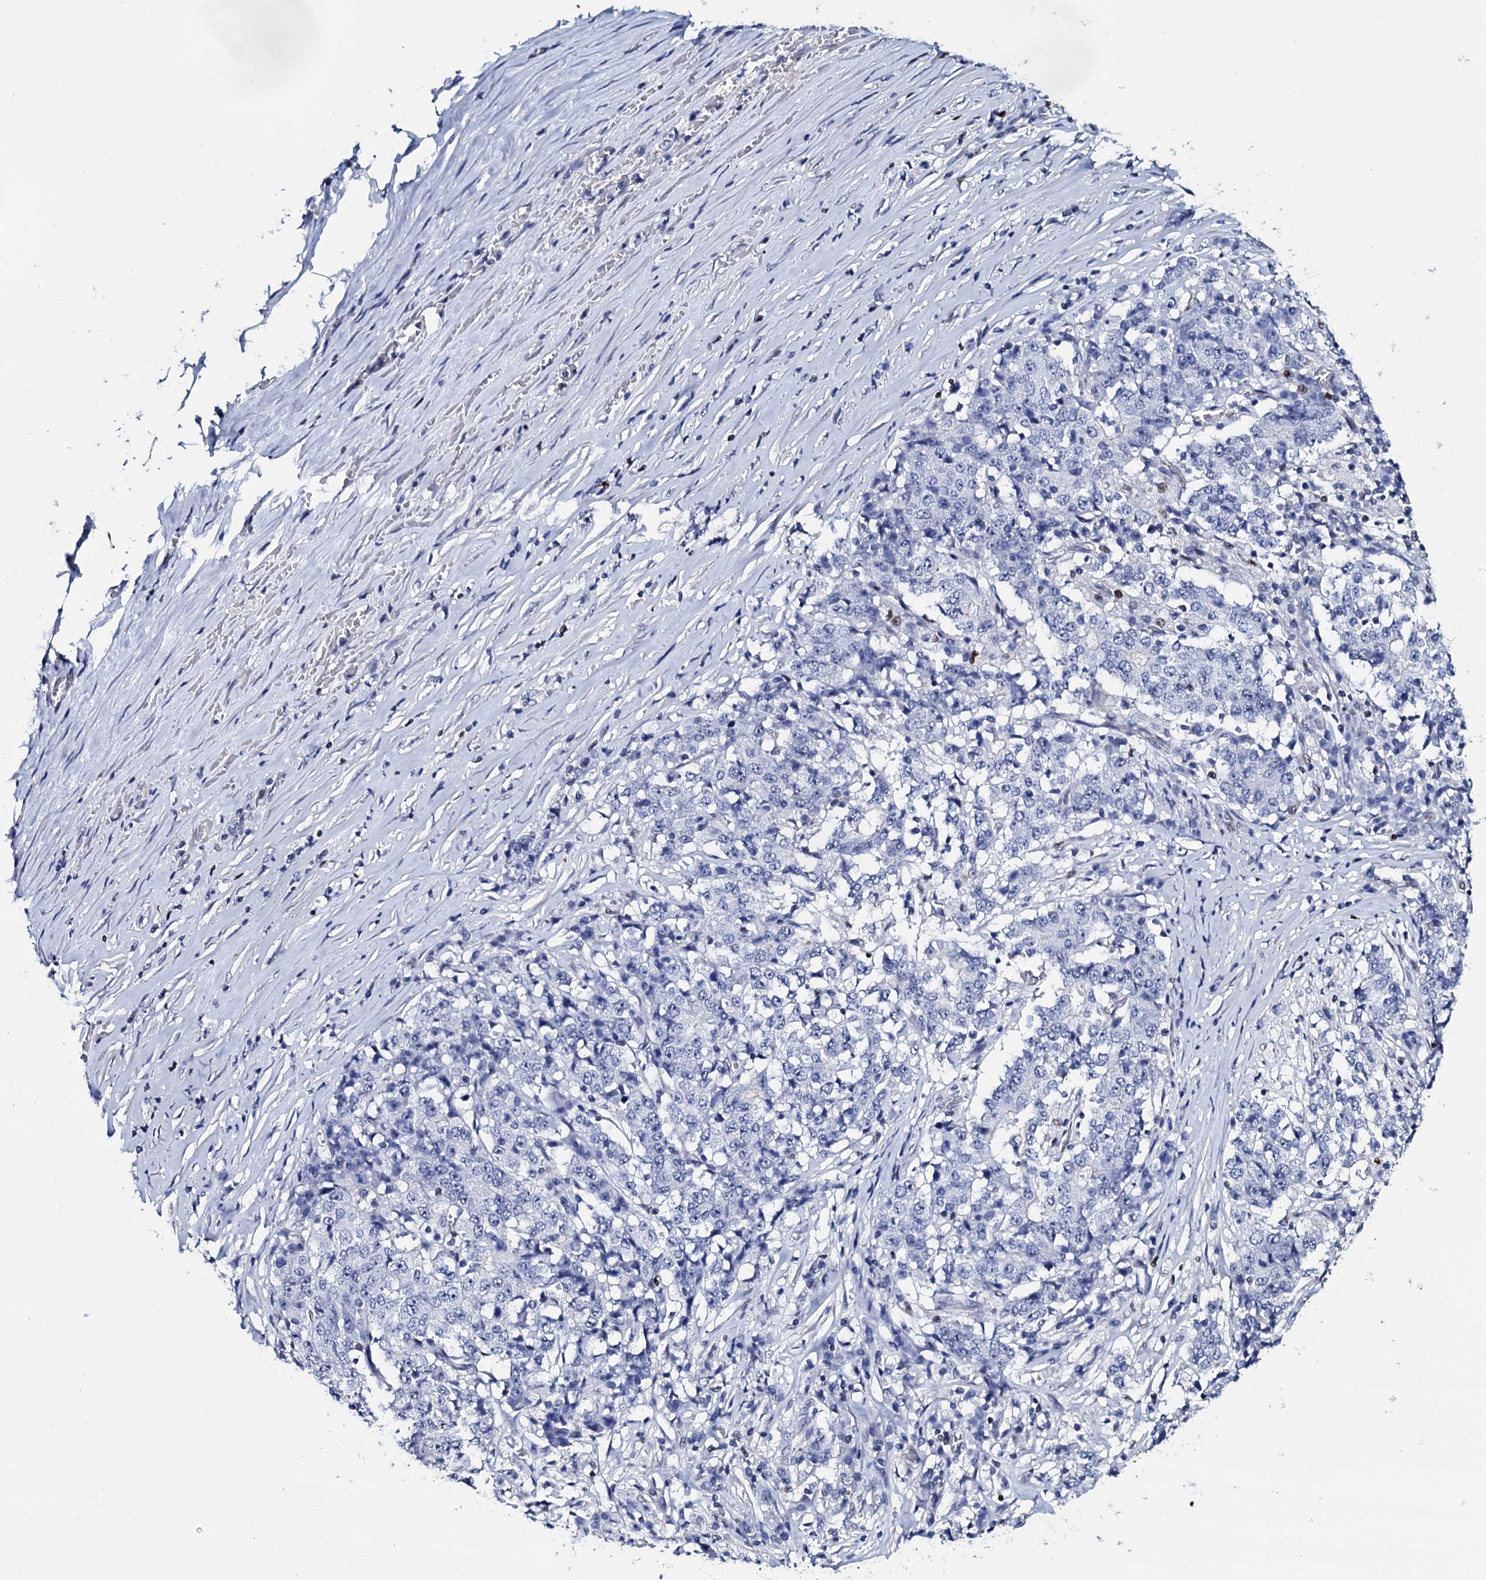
{"staining": {"intensity": "negative", "quantity": "none", "location": "none"}, "tissue": "stomach cancer", "cell_type": "Tumor cells", "image_type": "cancer", "snomed": [{"axis": "morphology", "description": "Adenocarcinoma, NOS"}, {"axis": "topography", "description": "Stomach"}], "caption": "A high-resolution micrograph shows immunohistochemistry staining of stomach cancer (adenocarcinoma), which reveals no significant staining in tumor cells.", "gene": "NPM2", "patient": {"sex": "male", "age": 59}}